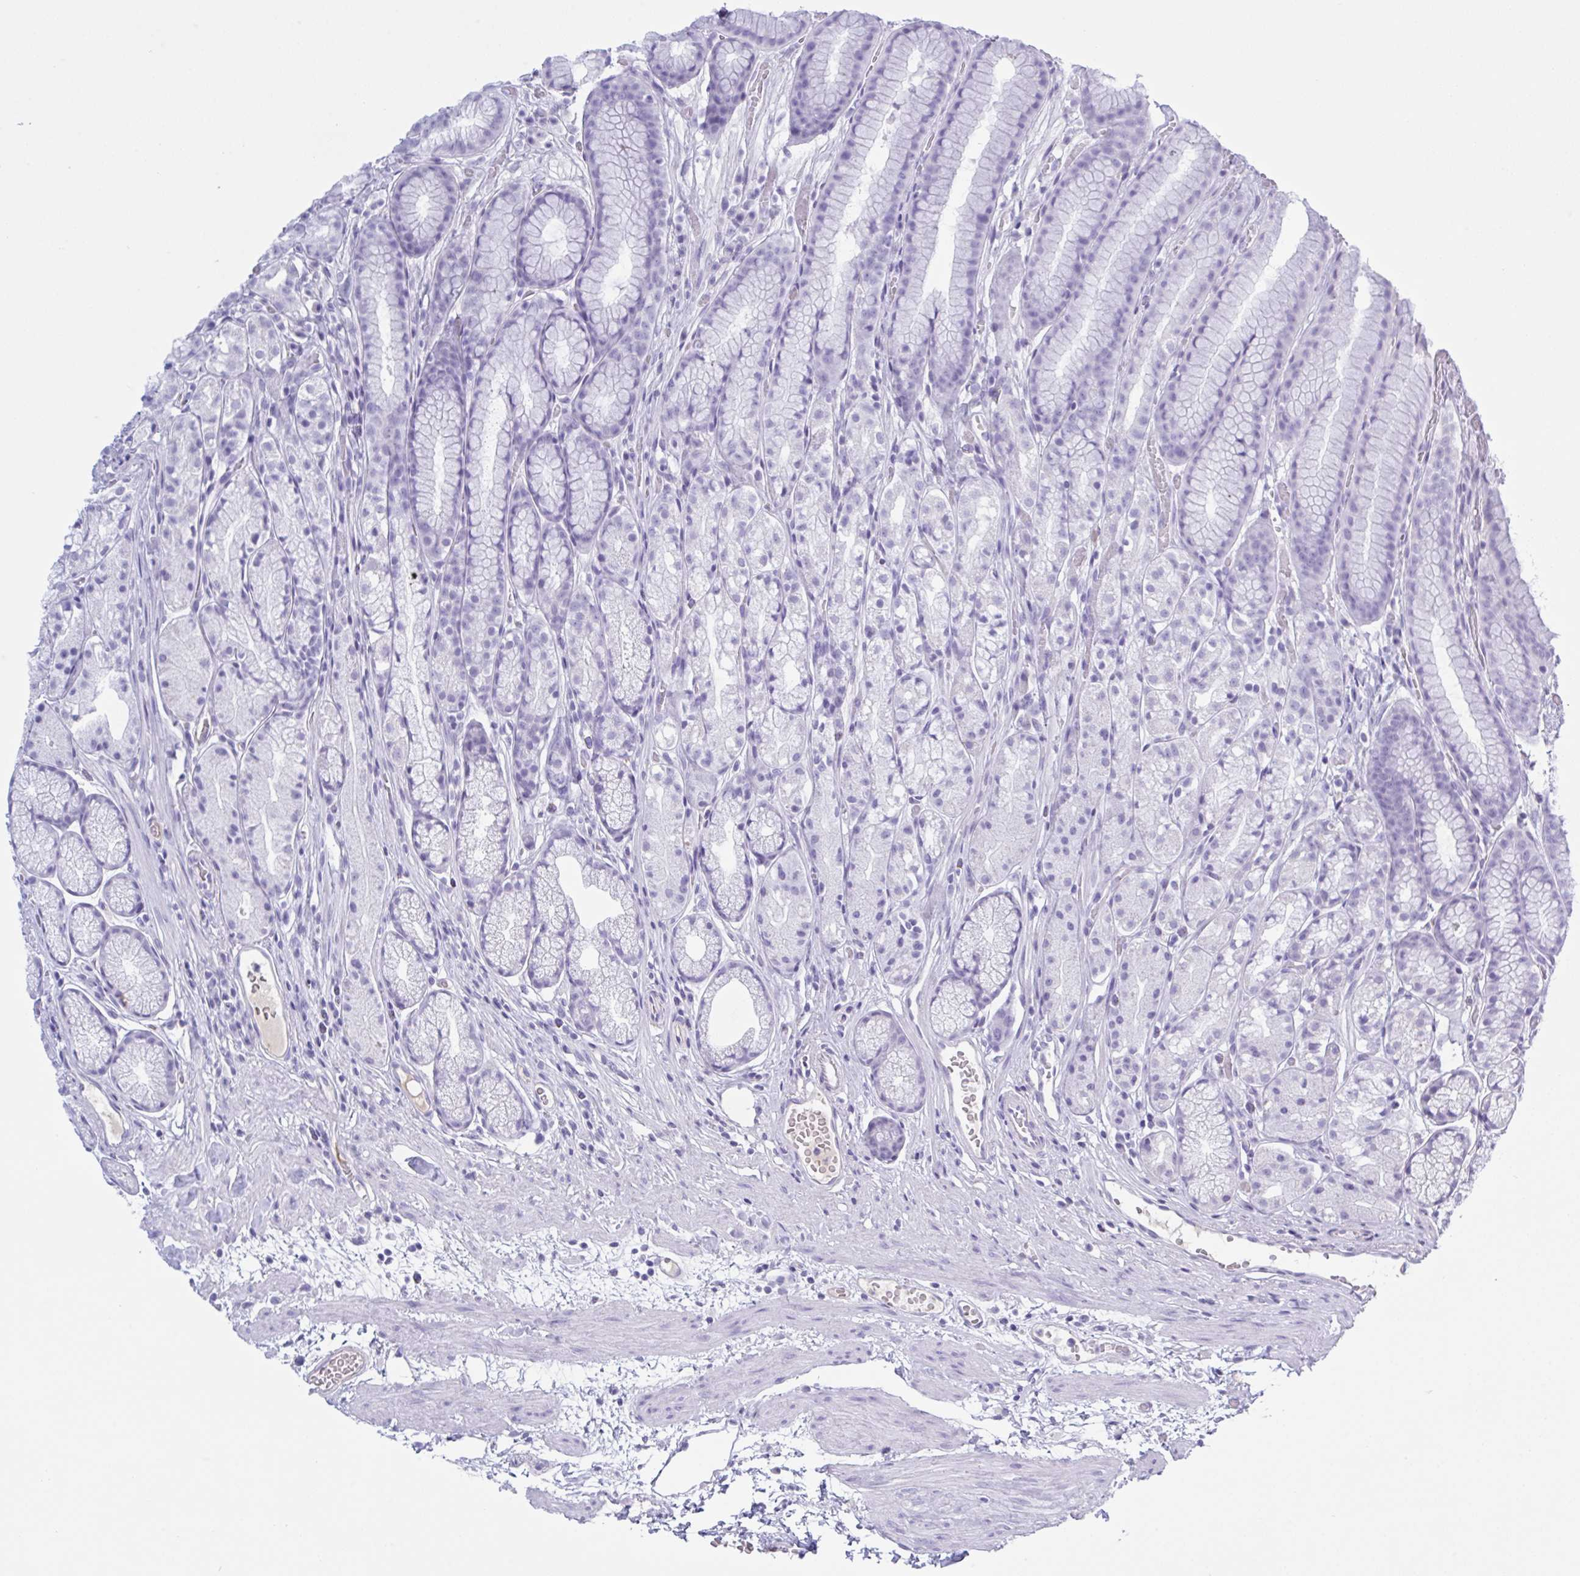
{"staining": {"intensity": "negative", "quantity": "none", "location": "none"}, "tissue": "stomach", "cell_type": "Glandular cells", "image_type": "normal", "snomed": [{"axis": "morphology", "description": "Normal tissue, NOS"}, {"axis": "topography", "description": "Smooth muscle"}, {"axis": "topography", "description": "Stomach"}], "caption": "Immunohistochemistry (IHC) of normal stomach displays no staining in glandular cells.", "gene": "USP35", "patient": {"sex": "male", "age": 70}}